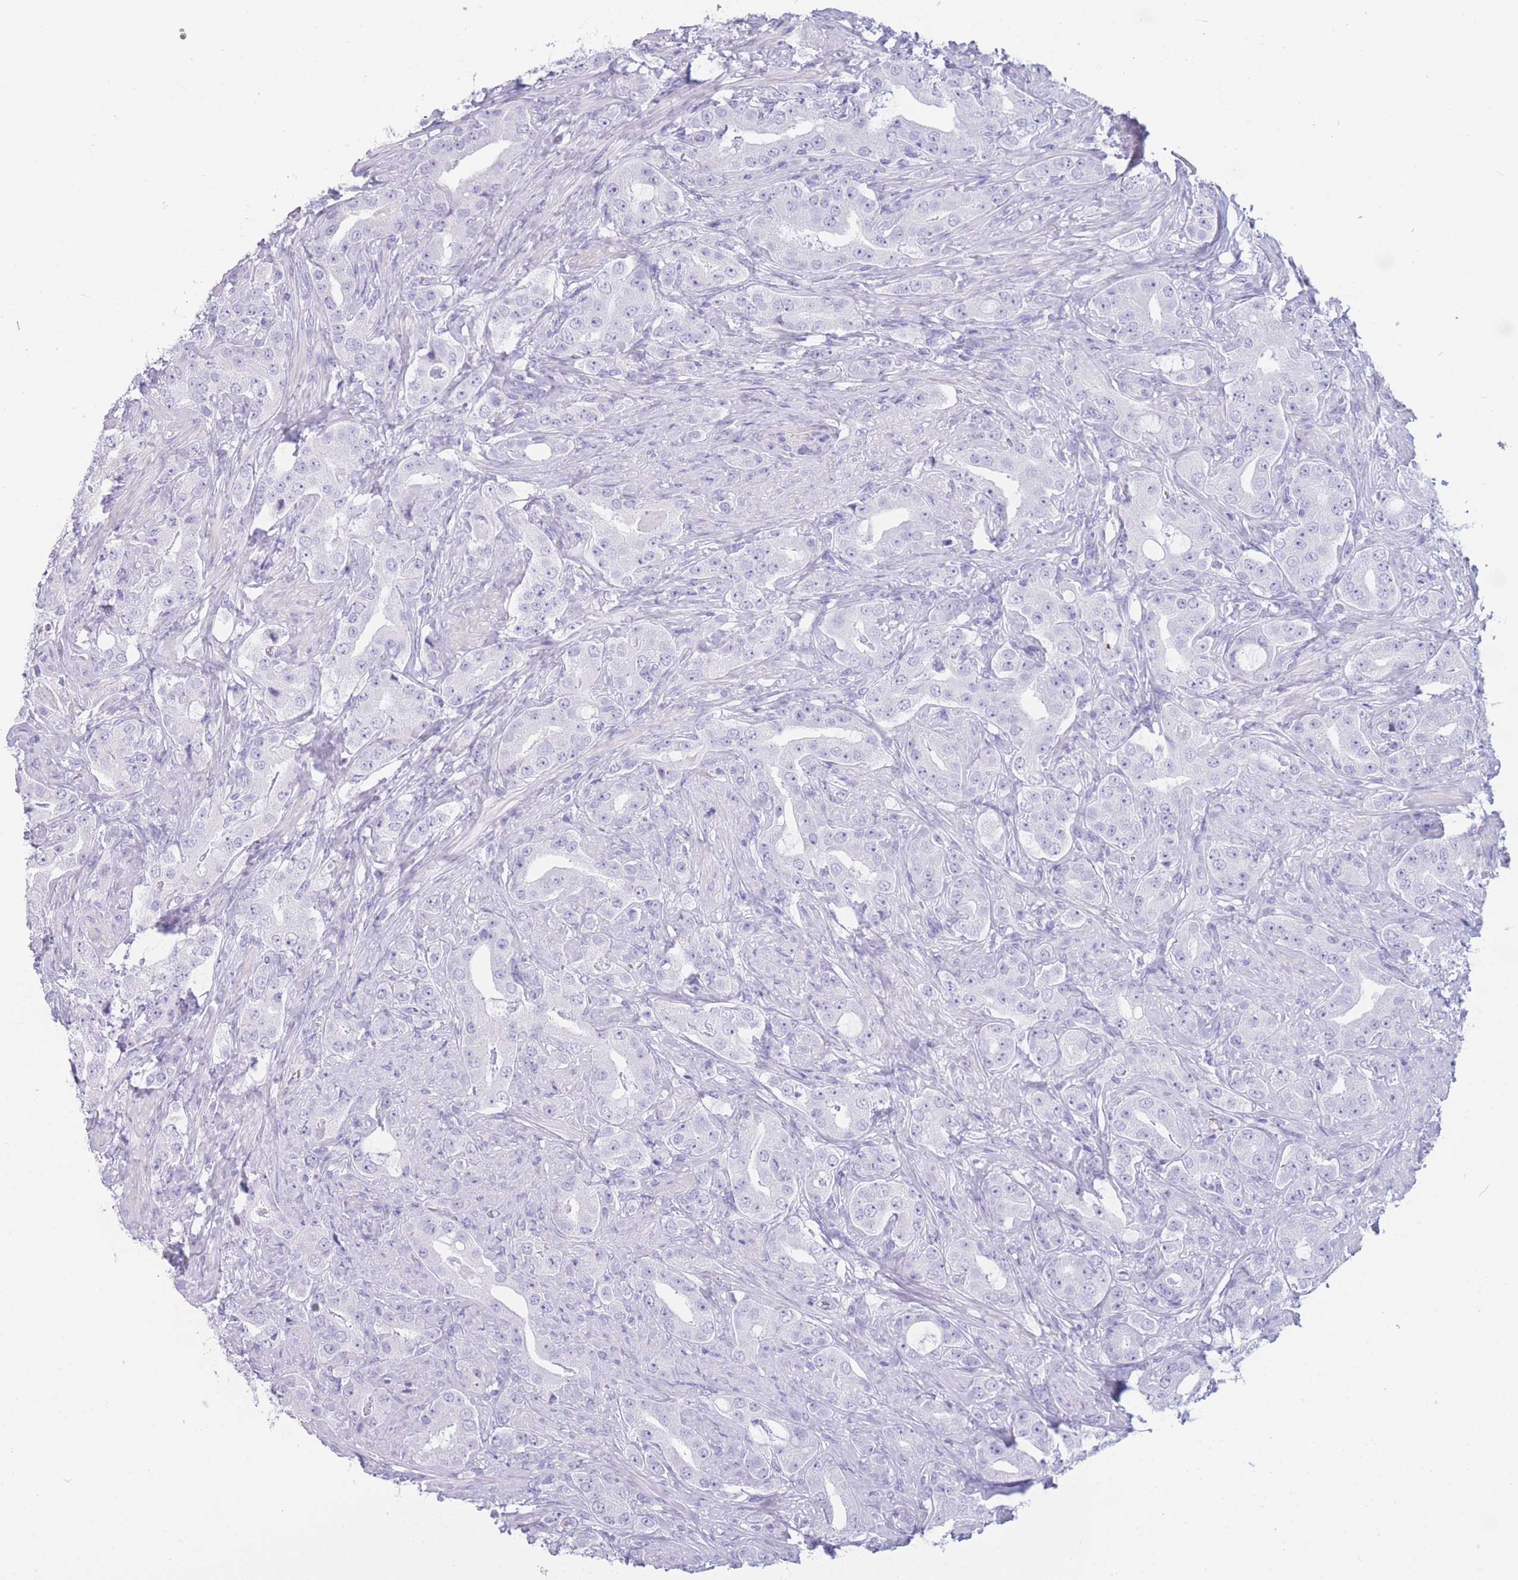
{"staining": {"intensity": "negative", "quantity": "none", "location": "none"}, "tissue": "prostate cancer", "cell_type": "Tumor cells", "image_type": "cancer", "snomed": [{"axis": "morphology", "description": "Adenocarcinoma, High grade"}, {"axis": "topography", "description": "Prostate"}], "caption": "Human prostate cancer (high-grade adenocarcinoma) stained for a protein using IHC shows no positivity in tumor cells.", "gene": "TNFSF11", "patient": {"sex": "male", "age": 63}}